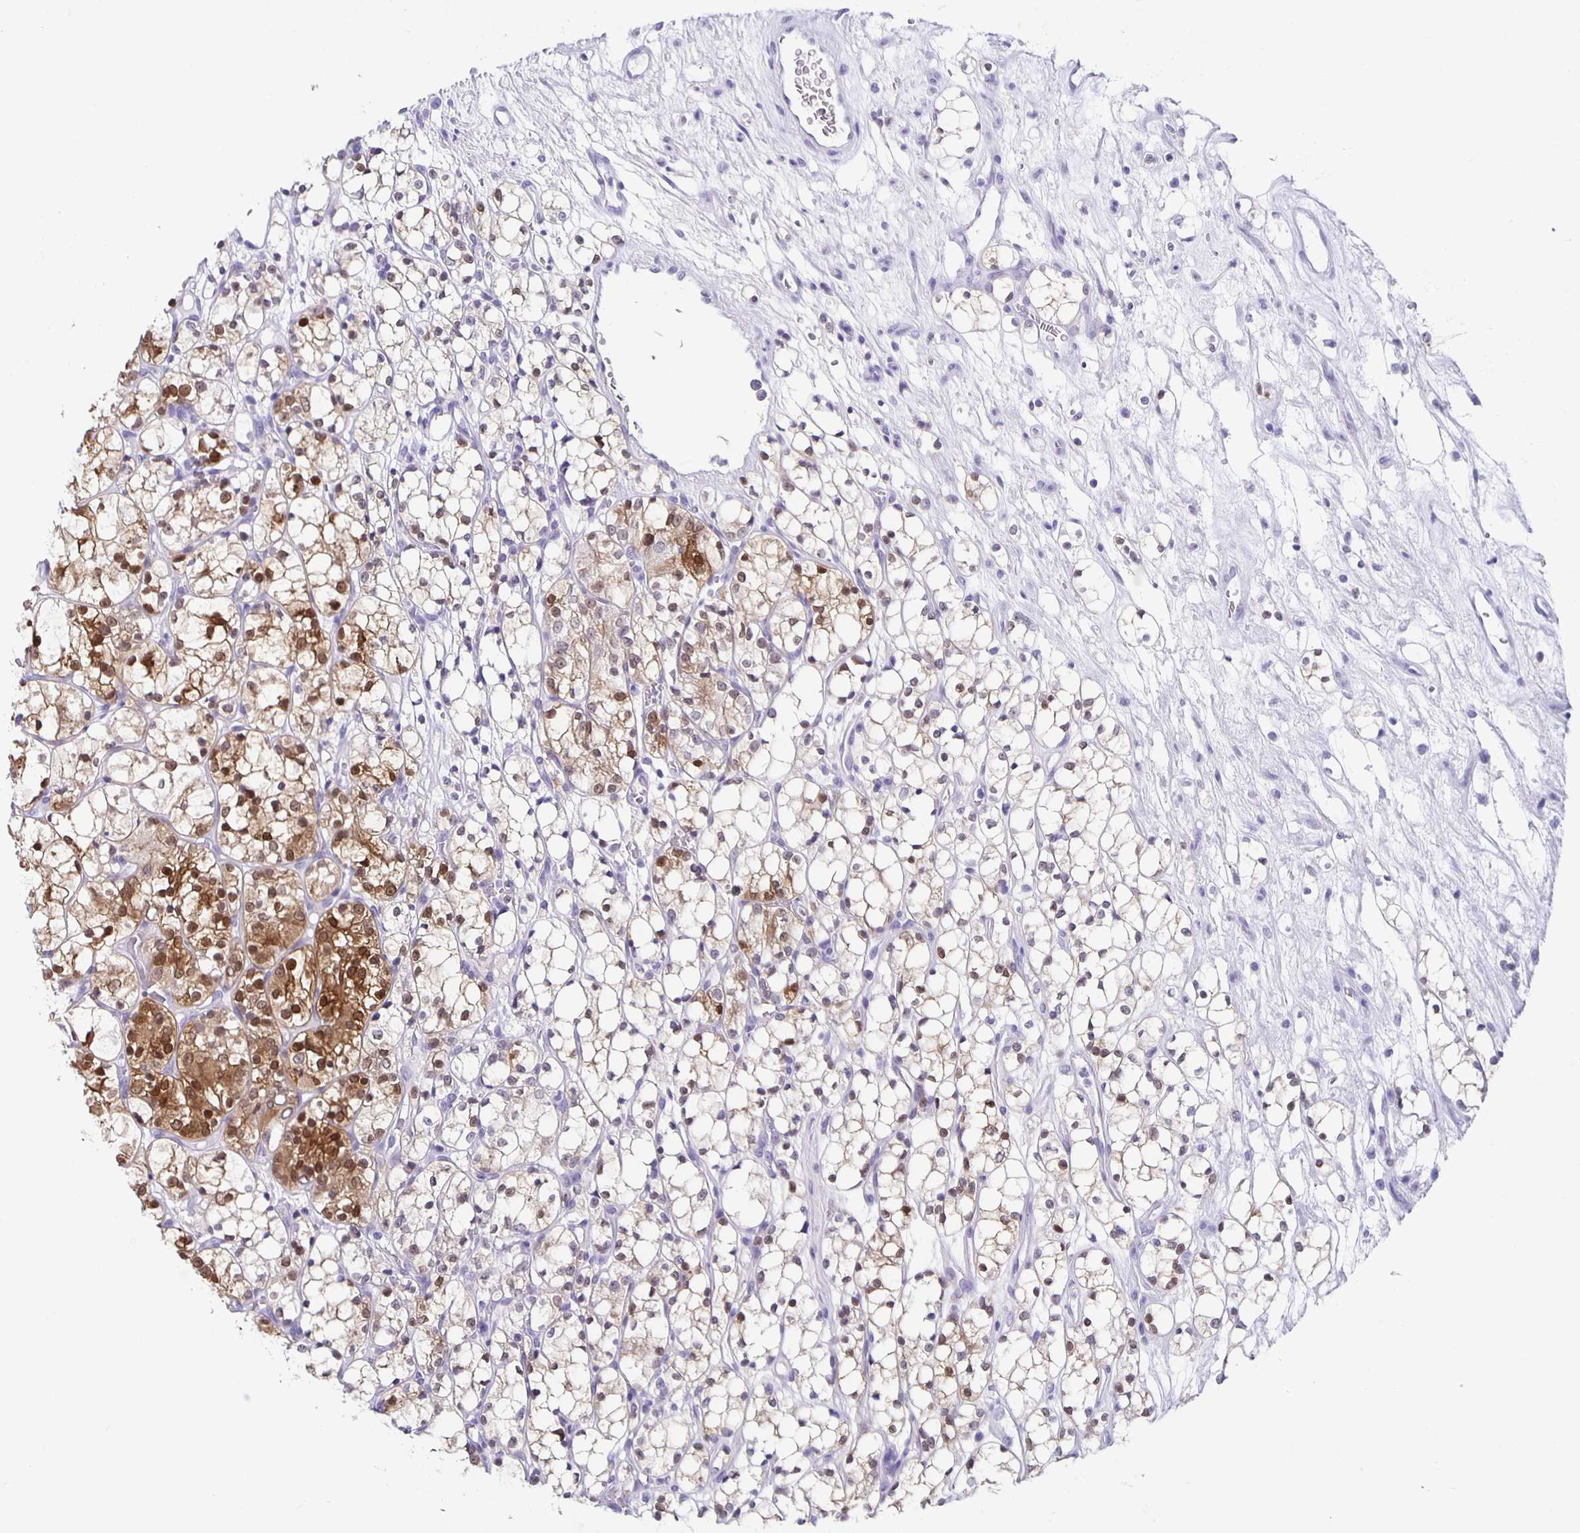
{"staining": {"intensity": "moderate", "quantity": "25%-75%", "location": "cytoplasmic/membranous,nuclear"}, "tissue": "renal cancer", "cell_type": "Tumor cells", "image_type": "cancer", "snomed": [{"axis": "morphology", "description": "Adenocarcinoma, NOS"}, {"axis": "topography", "description": "Kidney"}], "caption": "Protein staining of renal cancer (adenocarcinoma) tissue displays moderate cytoplasmic/membranous and nuclear positivity in about 25%-75% of tumor cells. Nuclei are stained in blue.", "gene": "TPPP", "patient": {"sex": "female", "age": 69}}